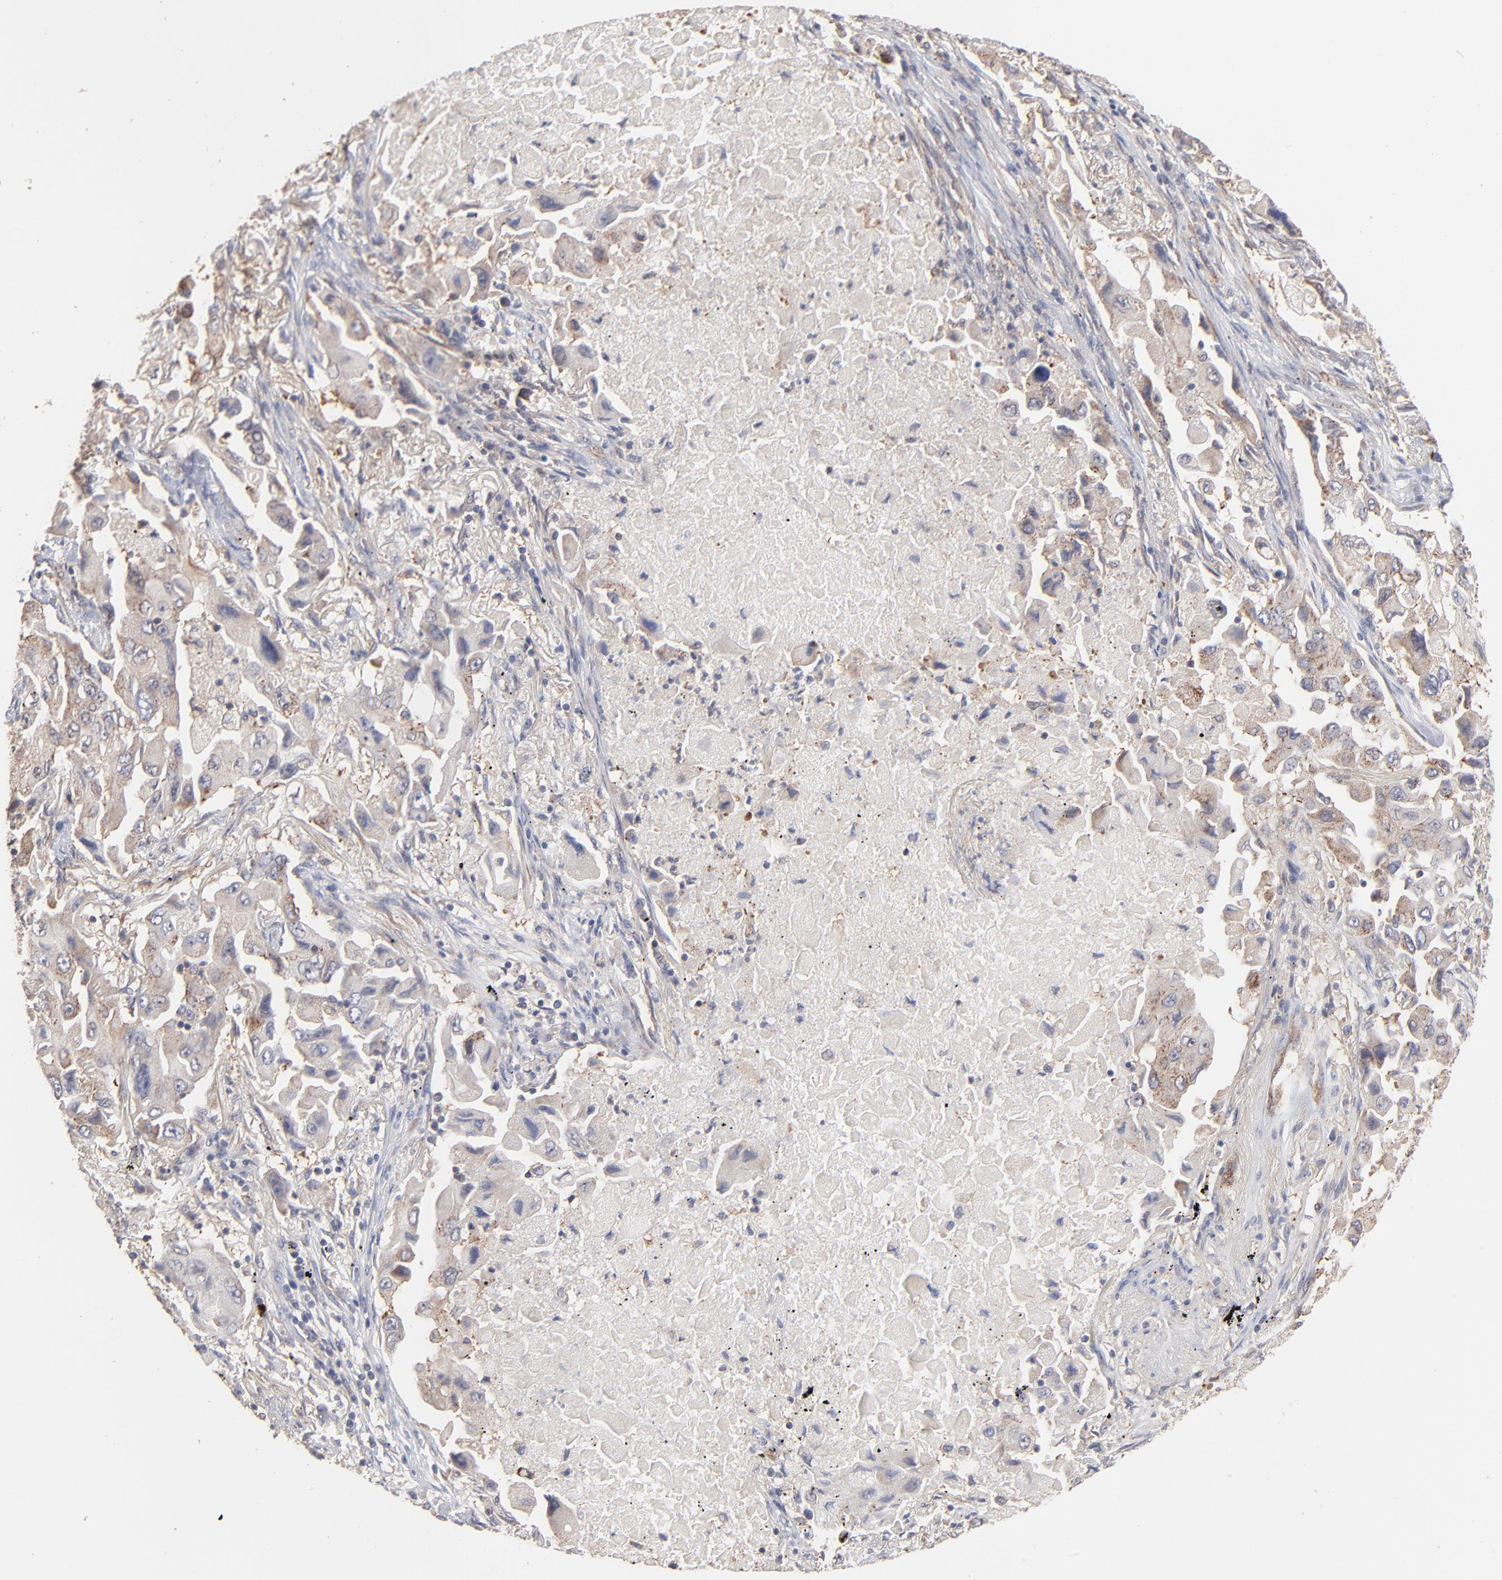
{"staining": {"intensity": "weak", "quantity": ">75%", "location": "cytoplasmic/membranous"}, "tissue": "lung cancer", "cell_type": "Tumor cells", "image_type": "cancer", "snomed": [{"axis": "morphology", "description": "Adenocarcinoma, NOS"}, {"axis": "topography", "description": "Lung"}], "caption": "Adenocarcinoma (lung) was stained to show a protein in brown. There is low levels of weak cytoplasmic/membranous positivity in approximately >75% of tumor cells.", "gene": "IVNS1ABP", "patient": {"sex": "female", "age": 65}}